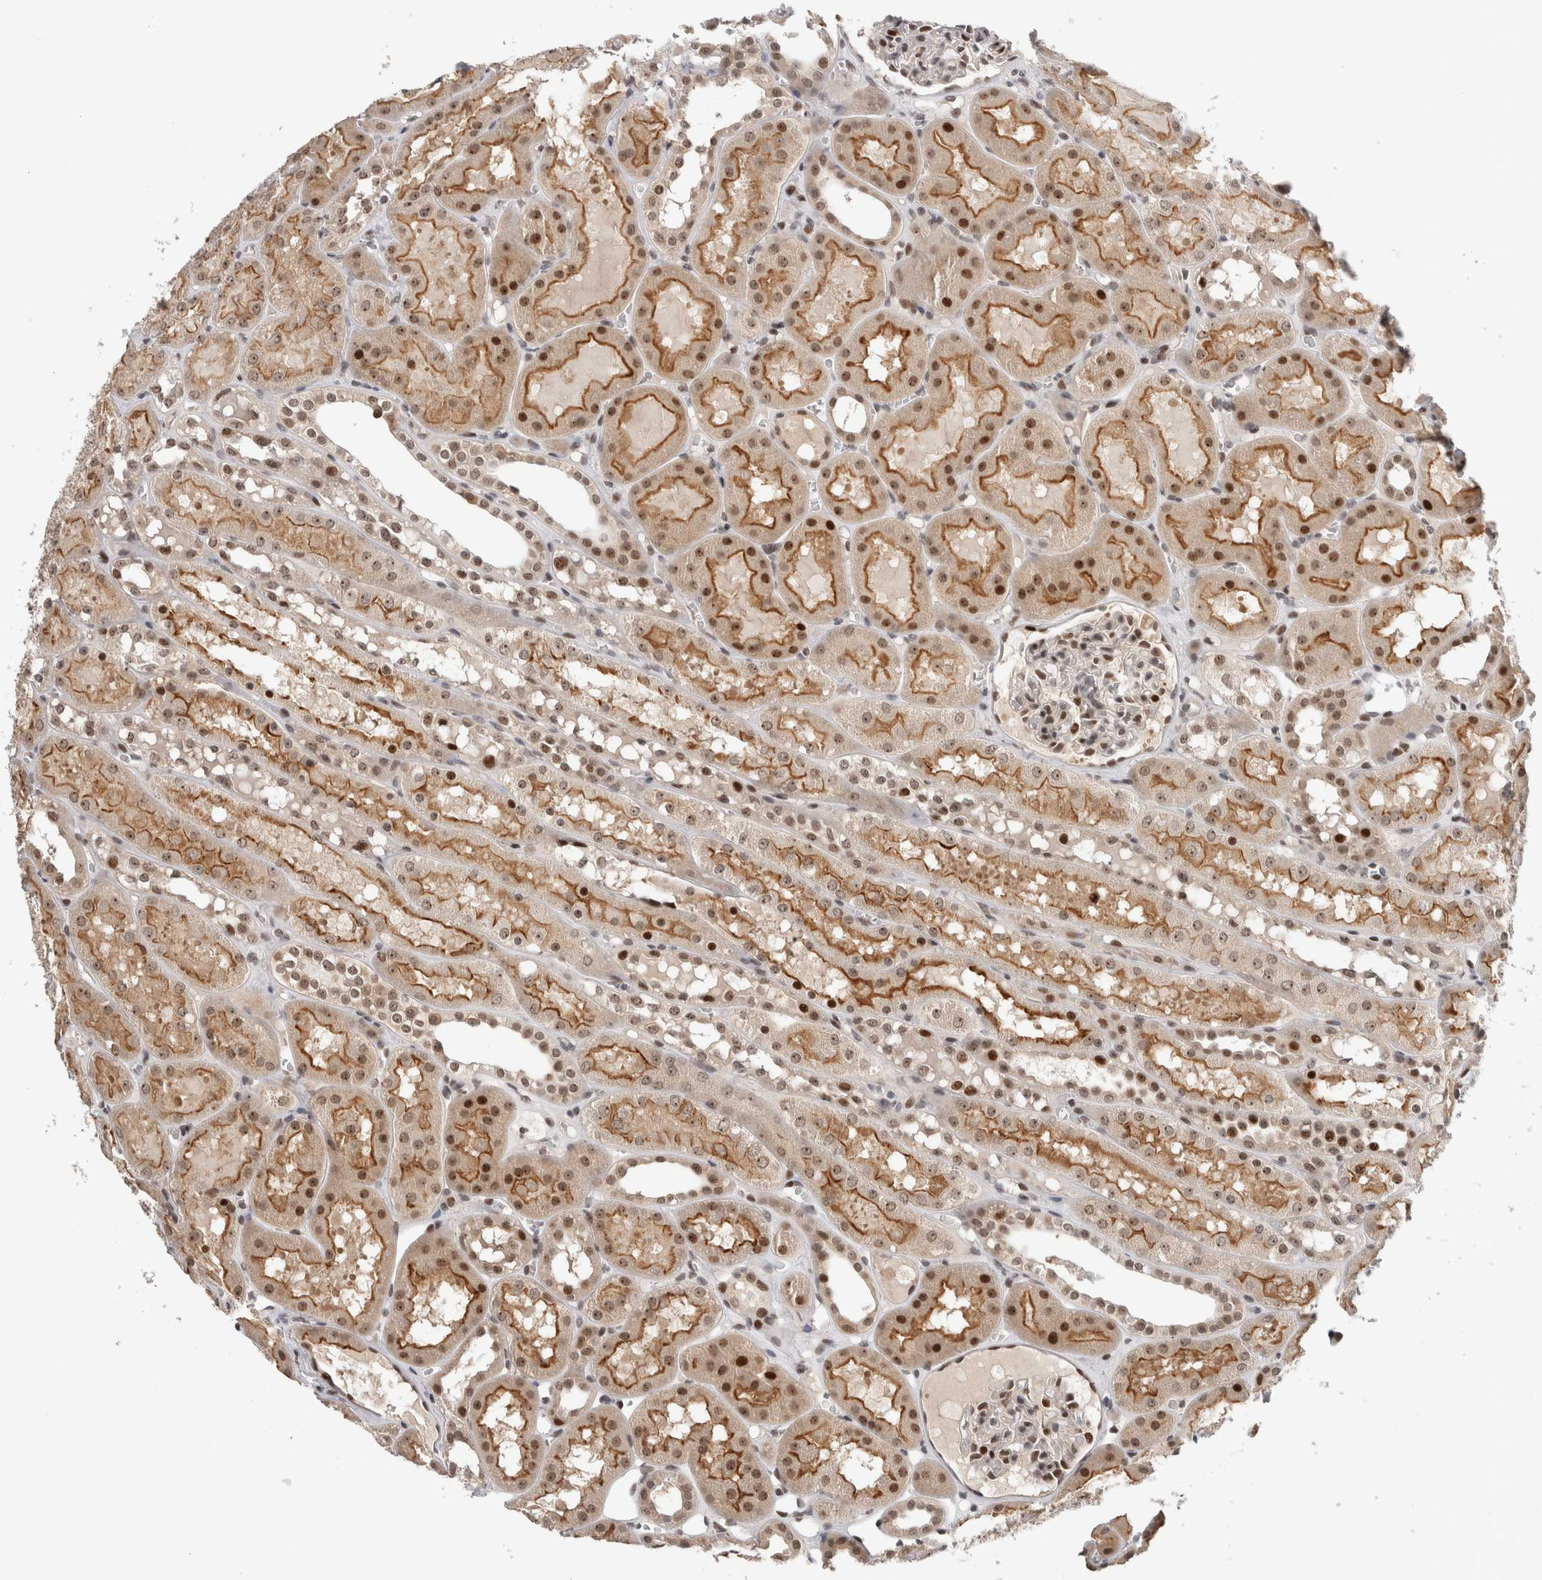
{"staining": {"intensity": "moderate", "quantity": "25%-75%", "location": "nuclear"}, "tissue": "kidney", "cell_type": "Cells in glomeruli", "image_type": "normal", "snomed": [{"axis": "morphology", "description": "Normal tissue, NOS"}, {"axis": "topography", "description": "Kidney"}, {"axis": "topography", "description": "Urinary bladder"}], "caption": "Protein expression analysis of unremarkable kidney exhibits moderate nuclear positivity in about 25%-75% of cells in glomeruli. The protein is shown in brown color, while the nuclei are stained blue.", "gene": "ZNF521", "patient": {"sex": "male", "age": 16}}